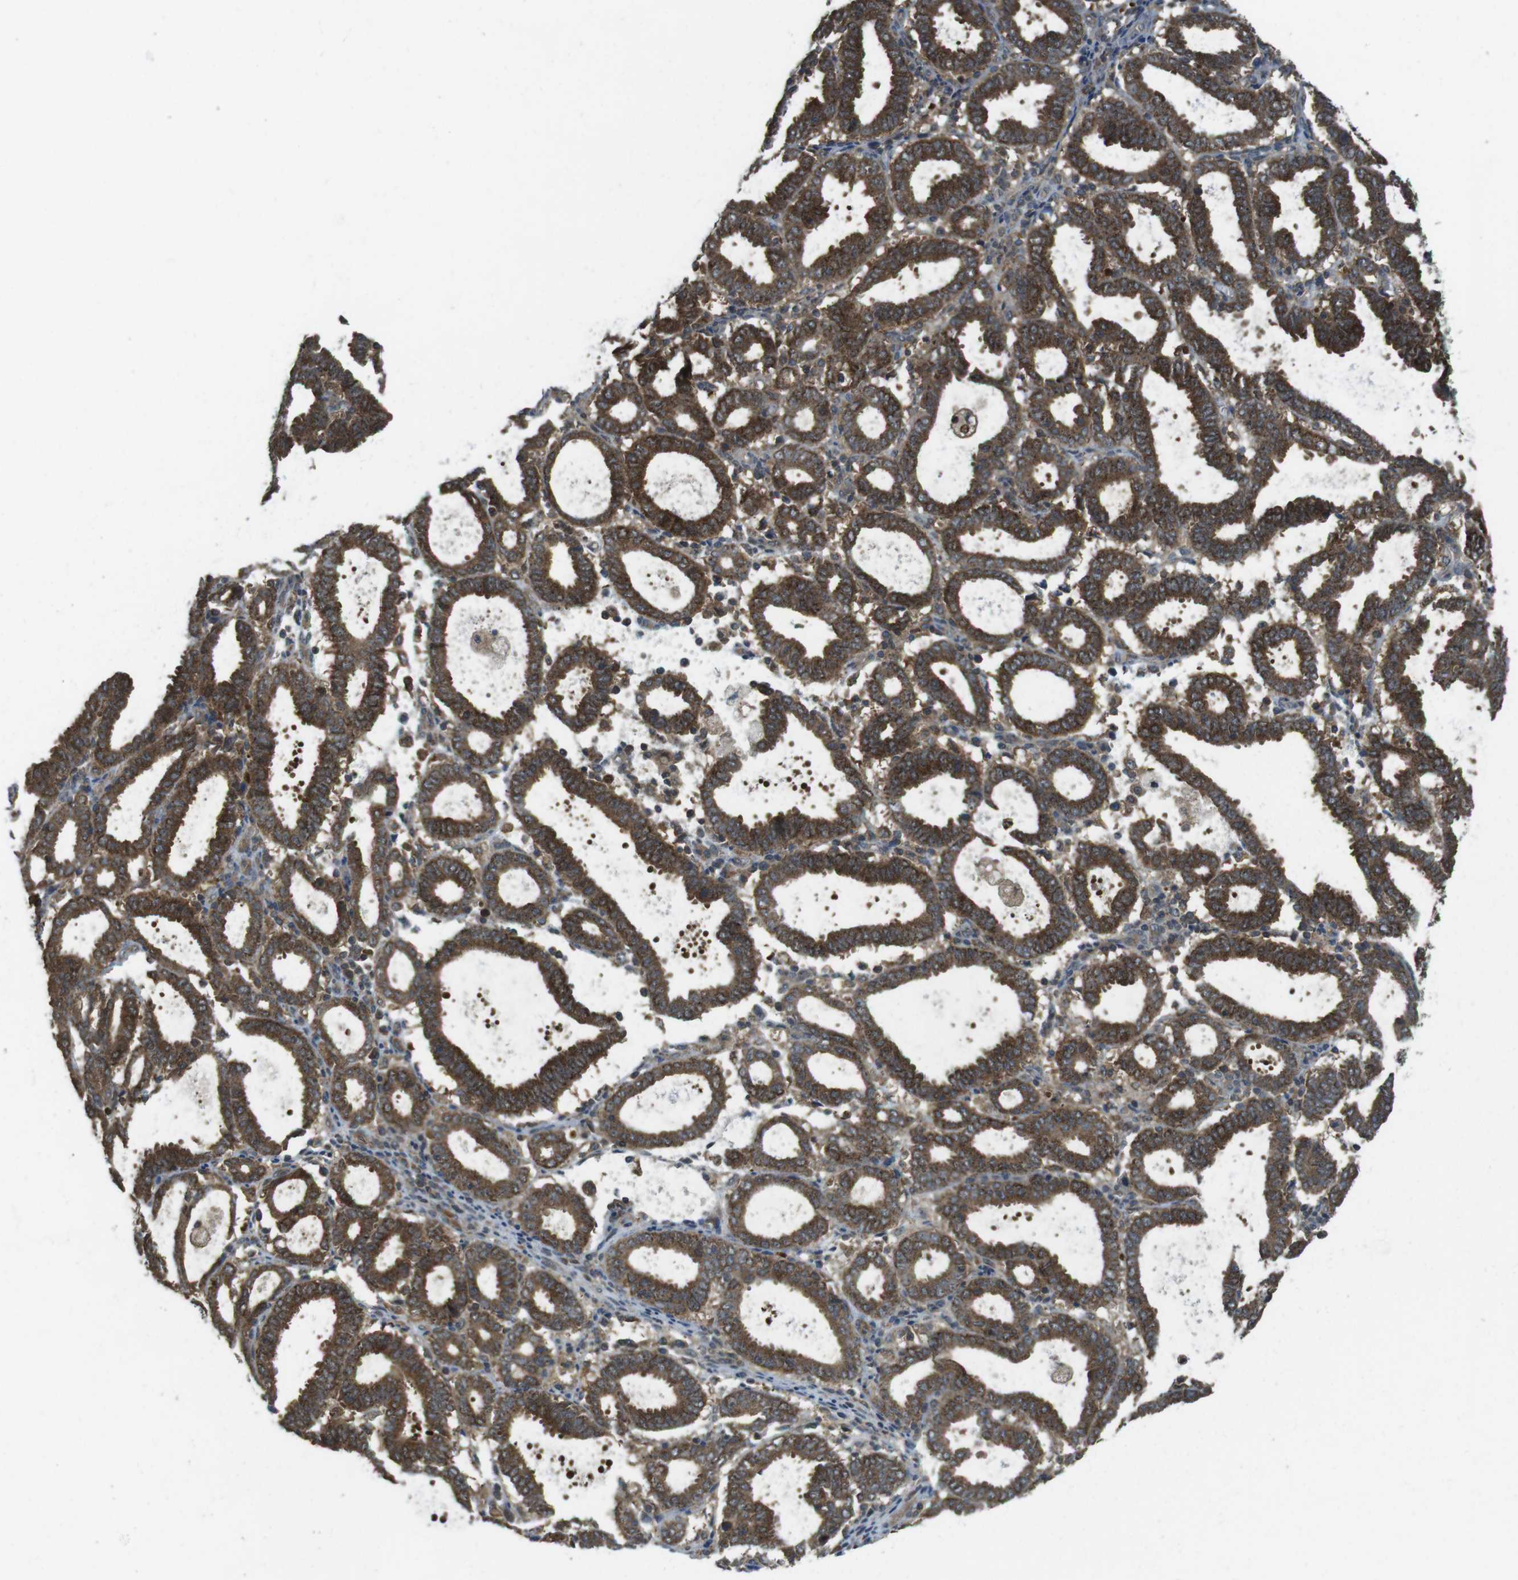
{"staining": {"intensity": "strong", "quantity": ">75%", "location": "cytoplasmic/membranous"}, "tissue": "endometrial cancer", "cell_type": "Tumor cells", "image_type": "cancer", "snomed": [{"axis": "morphology", "description": "Adenocarcinoma, NOS"}, {"axis": "topography", "description": "Uterus"}], "caption": "Human adenocarcinoma (endometrial) stained with a brown dye displays strong cytoplasmic/membranous positive positivity in approximately >75% of tumor cells.", "gene": "LRRC3B", "patient": {"sex": "female", "age": 83}}